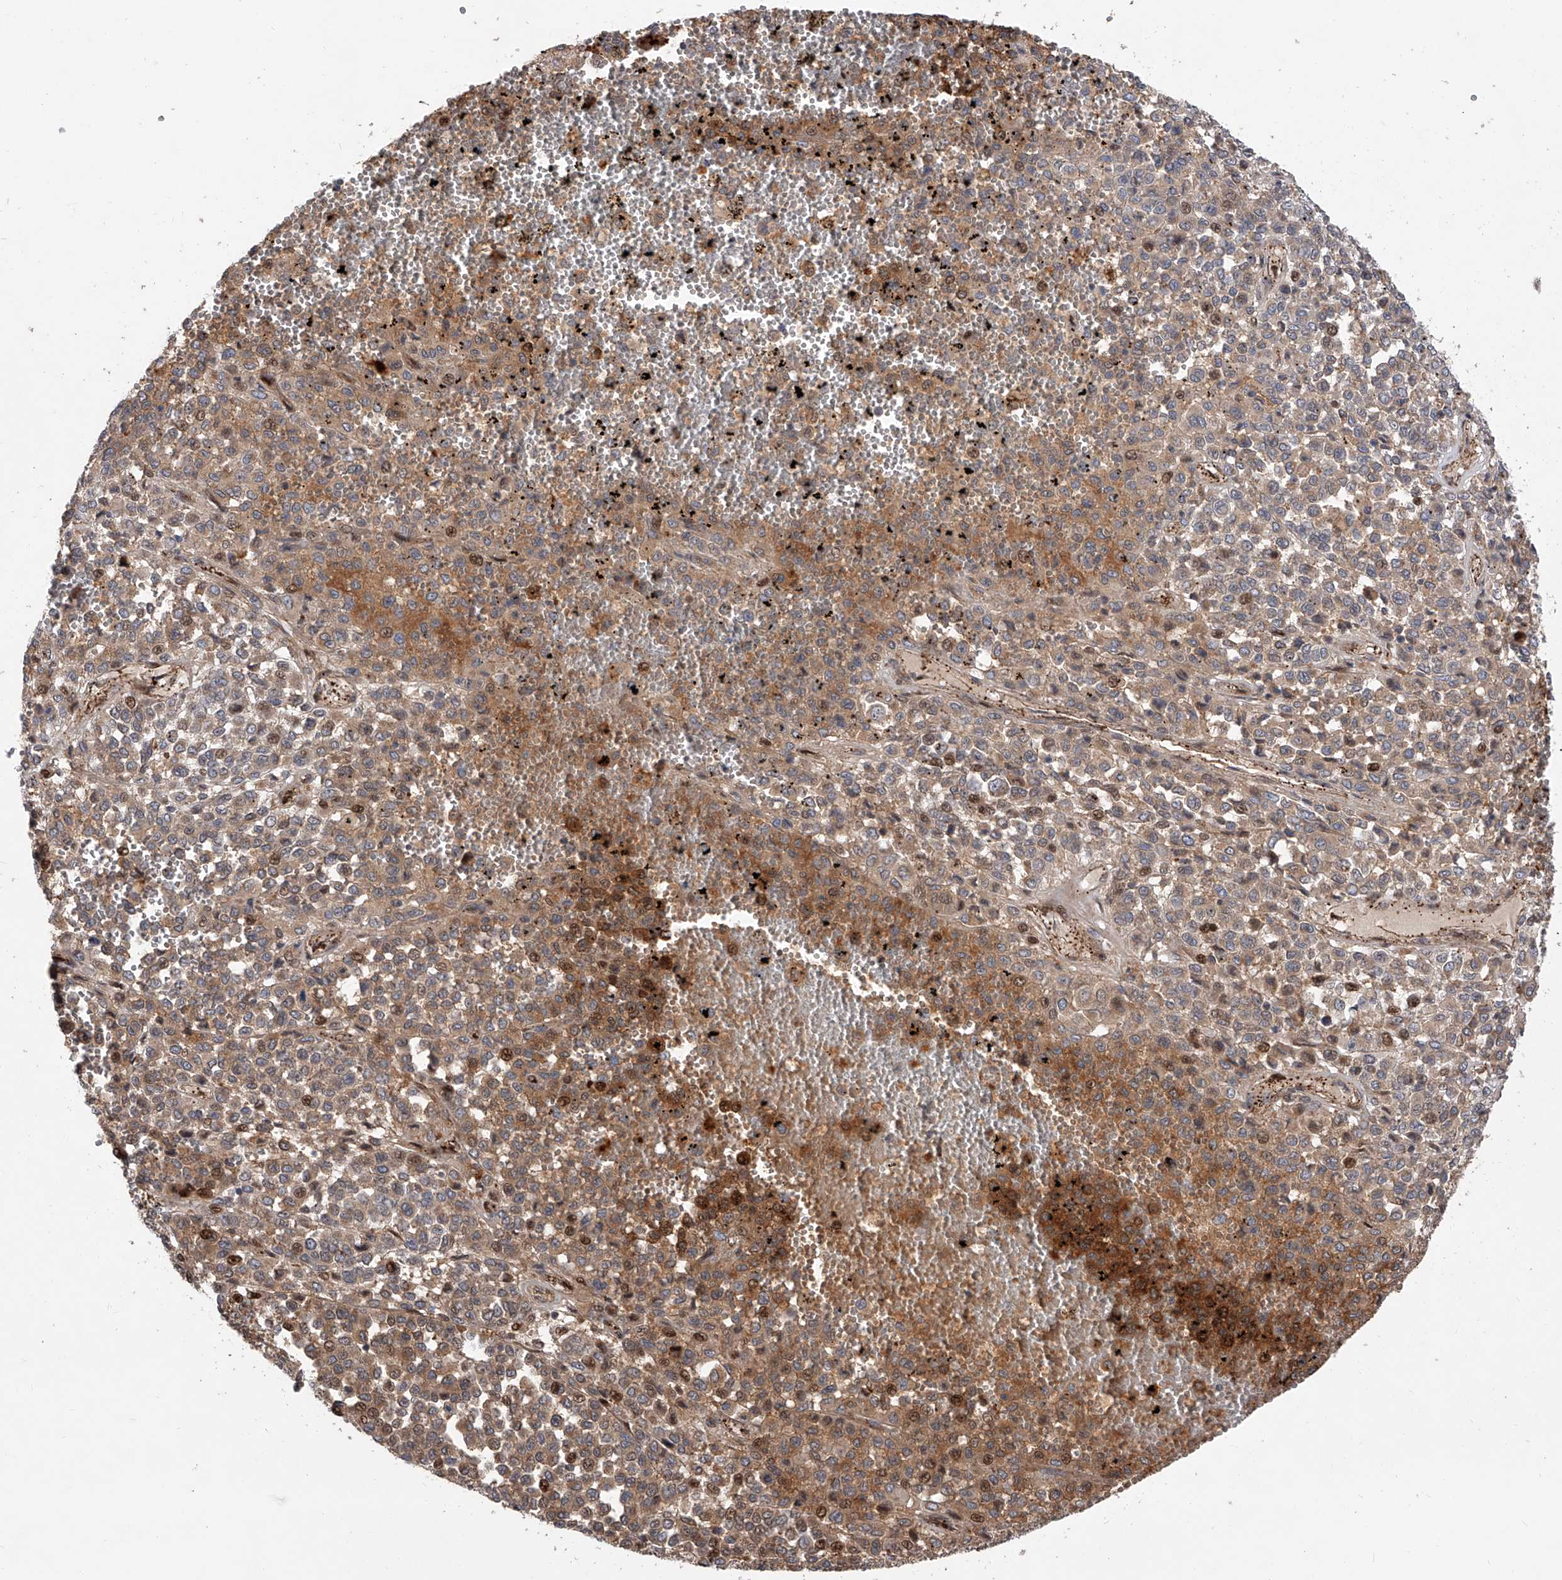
{"staining": {"intensity": "moderate", "quantity": "25%-75%", "location": "cytoplasmic/membranous"}, "tissue": "melanoma", "cell_type": "Tumor cells", "image_type": "cancer", "snomed": [{"axis": "morphology", "description": "Malignant melanoma, Metastatic site"}, {"axis": "topography", "description": "Pancreas"}], "caption": "An IHC image of neoplastic tissue is shown. Protein staining in brown highlights moderate cytoplasmic/membranous positivity in melanoma within tumor cells. Nuclei are stained in blue.", "gene": "PDSS2", "patient": {"sex": "female", "age": 30}}